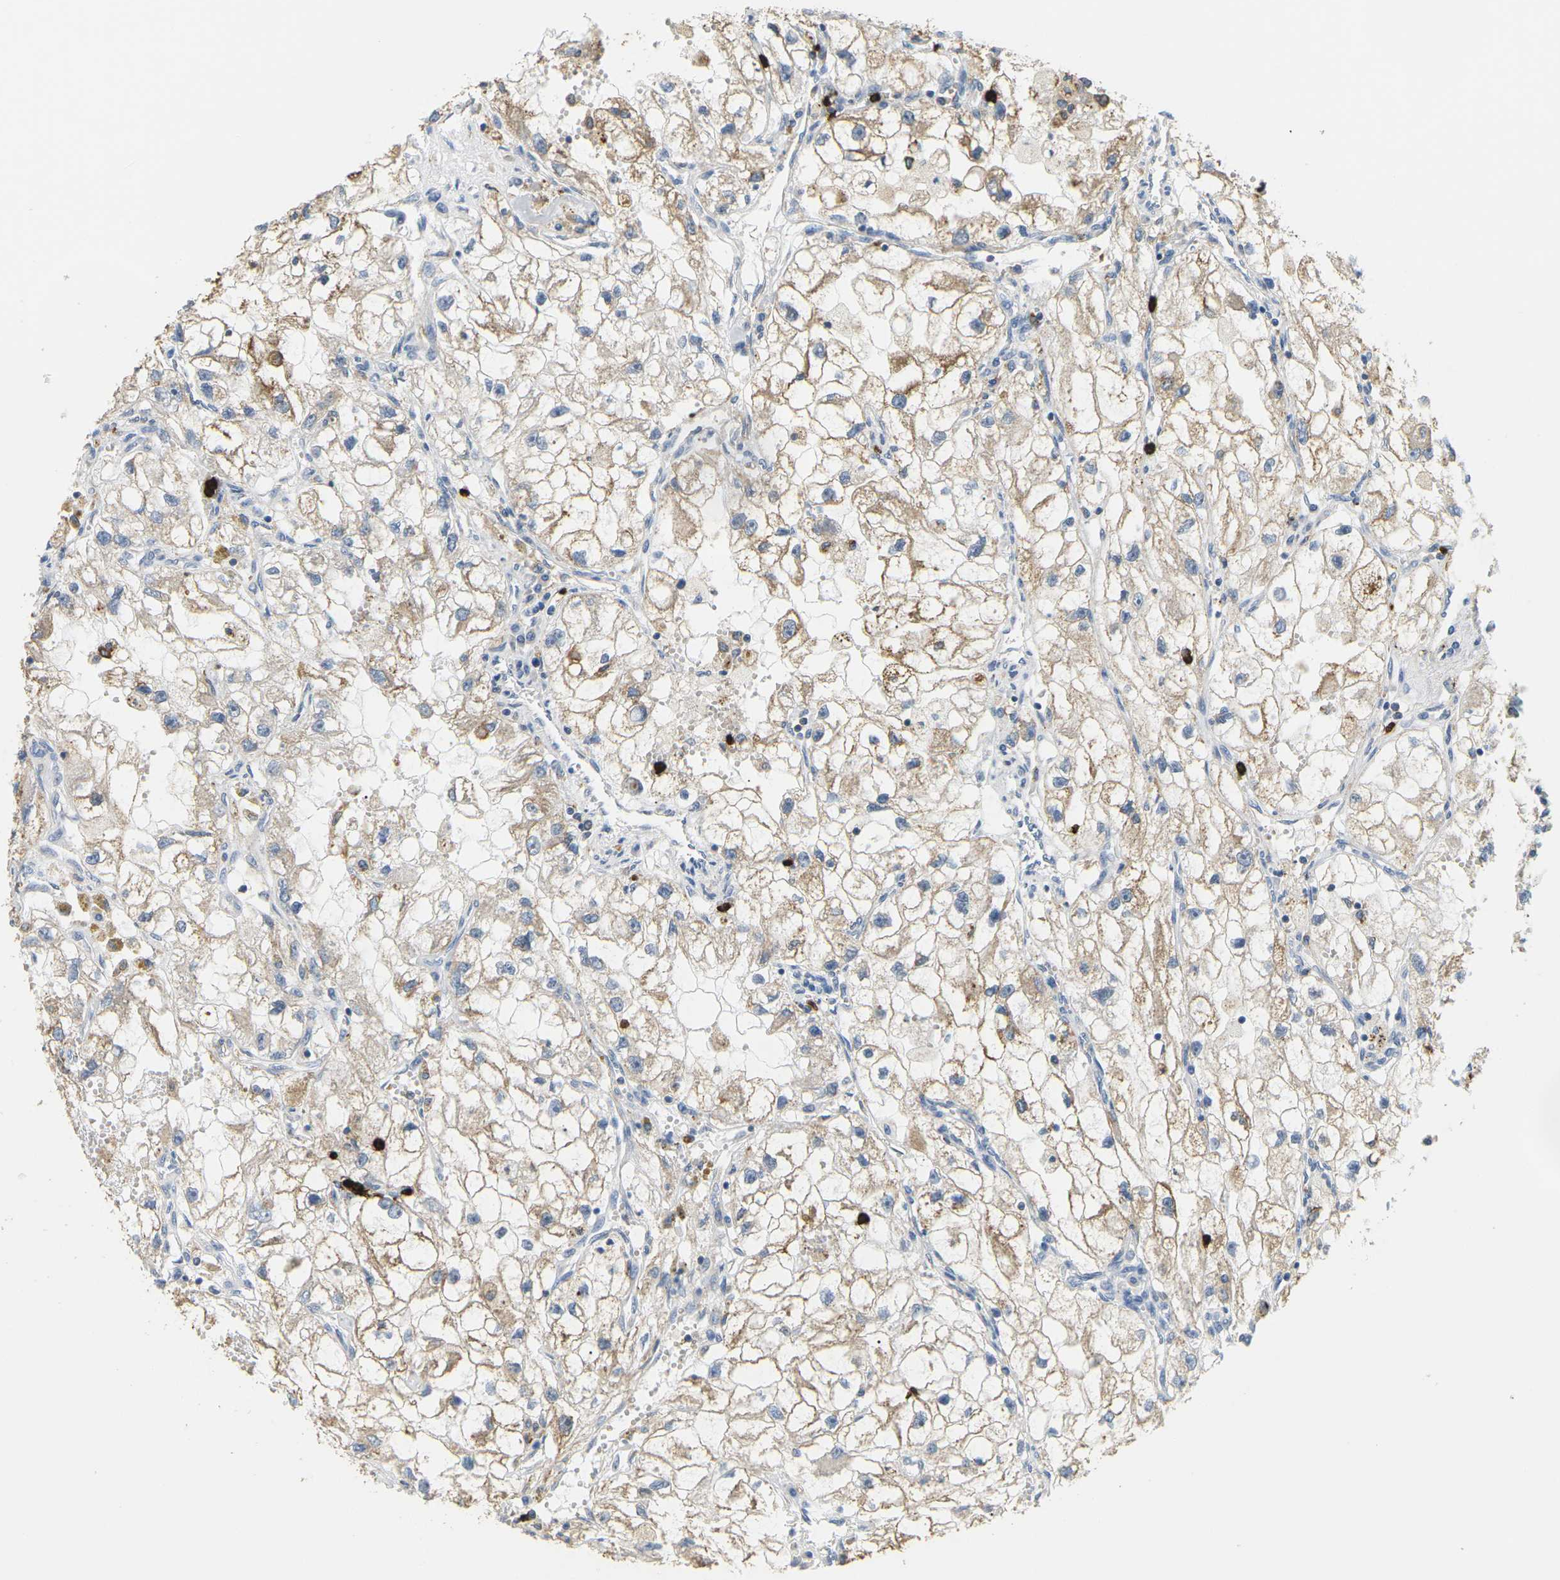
{"staining": {"intensity": "weak", "quantity": ">75%", "location": "cytoplasmic/membranous"}, "tissue": "renal cancer", "cell_type": "Tumor cells", "image_type": "cancer", "snomed": [{"axis": "morphology", "description": "Adenocarcinoma, NOS"}, {"axis": "topography", "description": "Kidney"}], "caption": "Immunohistochemistry (IHC) staining of adenocarcinoma (renal), which reveals low levels of weak cytoplasmic/membranous staining in approximately >75% of tumor cells indicating weak cytoplasmic/membranous protein positivity. The staining was performed using DAB (3,3'-diaminobenzidine) (brown) for protein detection and nuclei were counterstained in hematoxylin (blue).", "gene": "ADM", "patient": {"sex": "female", "age": 70}}